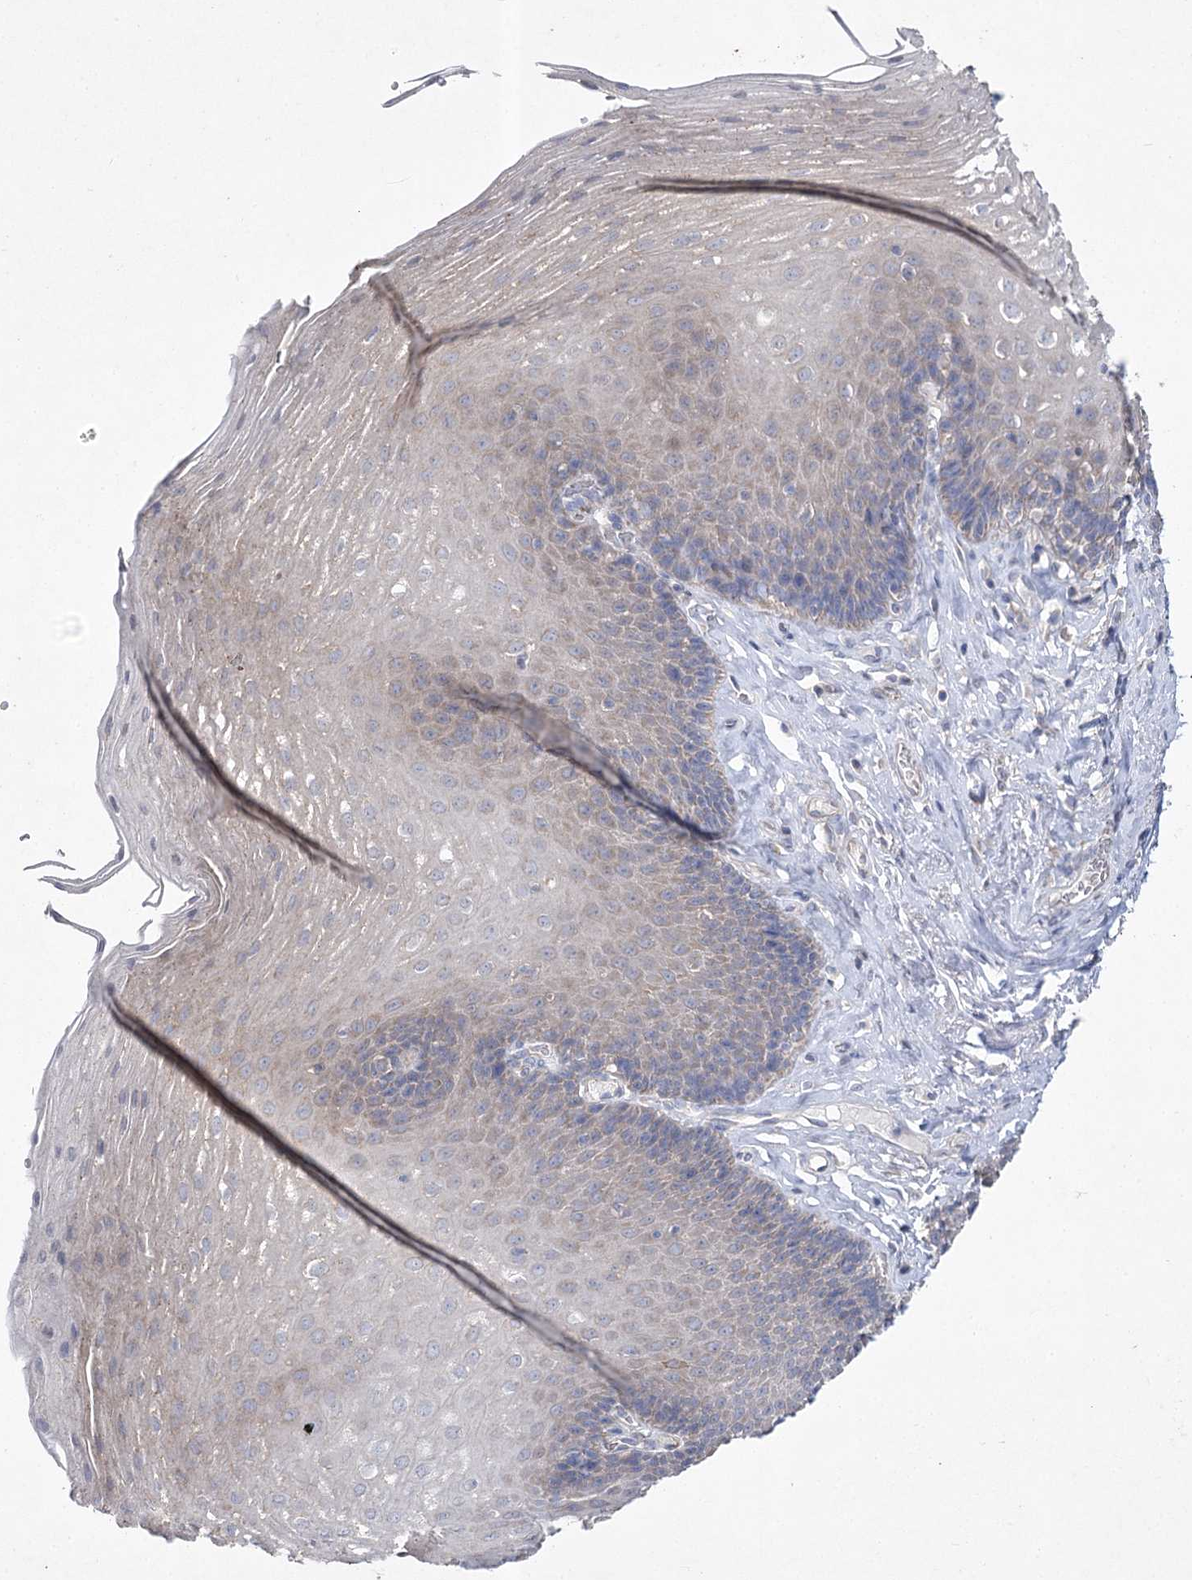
{"staining": {"intensity": "negative", "quantity": "none", "location": "none"}, "tissue": "esophagus", "cell_type": "Squamous epithelial cells", "image_type": "normal", "snomed": [{"axis": "morphology", "description": "Normal tissue, NOS"}, {"axis": "topography", "description": "Esophagus"}], "caption": "DAB (3,3'-diaminobenzidine) immunohistochemical staining of normal human esophagus exhibits no significant expression in squamous epithelial cells. (Stains: DAB immunohistochemistry with hematoxylin counter stain, Microscopy: brightfield microscopy at high magnification).", "gene": "ITSN2", "patient": {"sex": "female", "age": 66}}